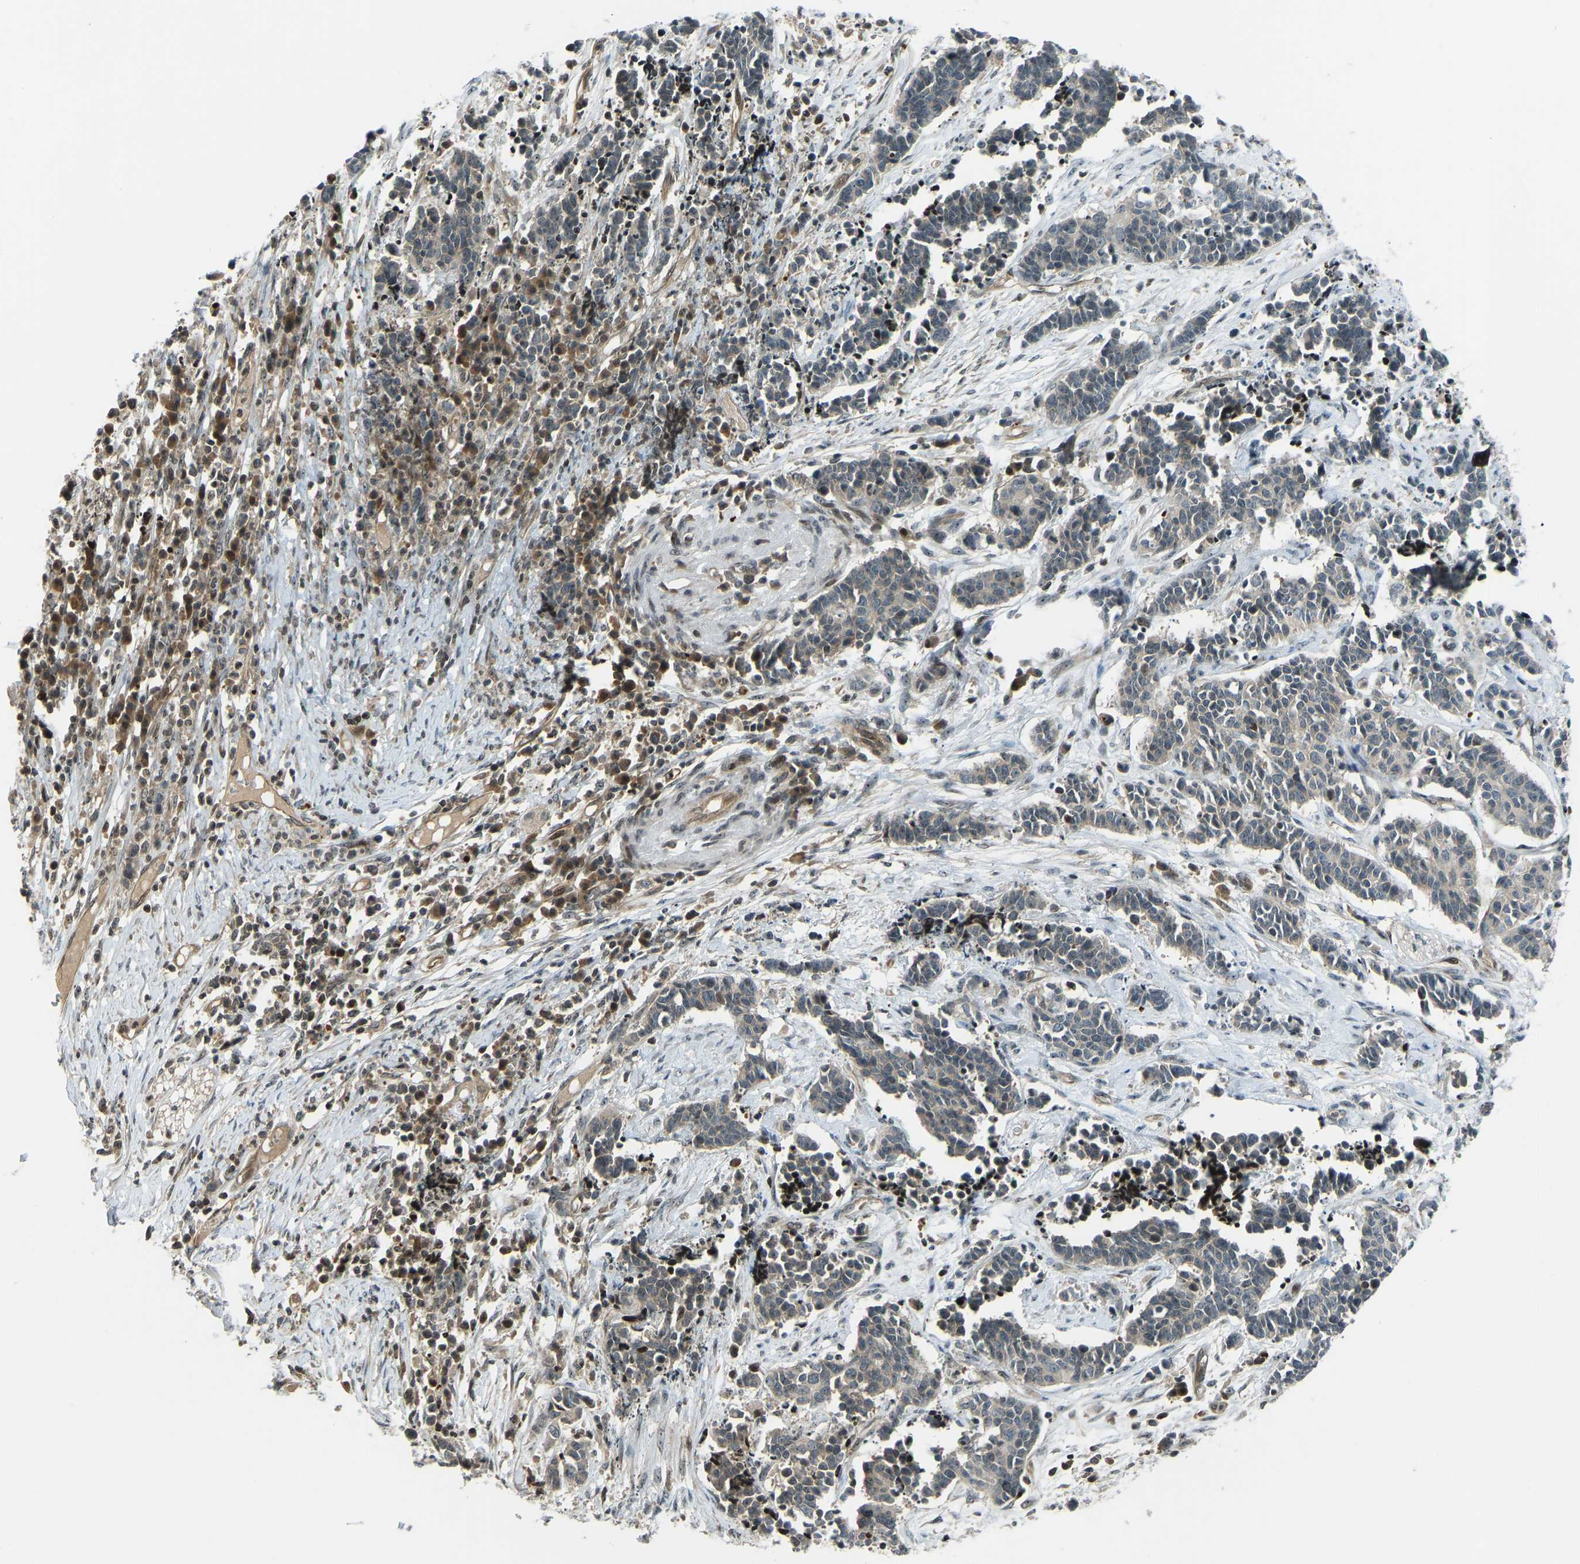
{"staining": {"intensity": "weak", "quantity": "<25%", "location": "cytoplasmic/membranous"}, "tissue": "cervical cancer", "cell_type": "Tumor cells", "image_type": "cancer", "snomed": [{"axis": "morphology", "description": "Squamous cell carcinoma, NOS"}, {"axis": "topography", "description": "Cervix"}], "caption": "Photomicrograph shows no protein staining in tumor cells of cervical cancer tissue.", "gene": "SVOPL", "patient": {"sex": "female", "age": 35}}